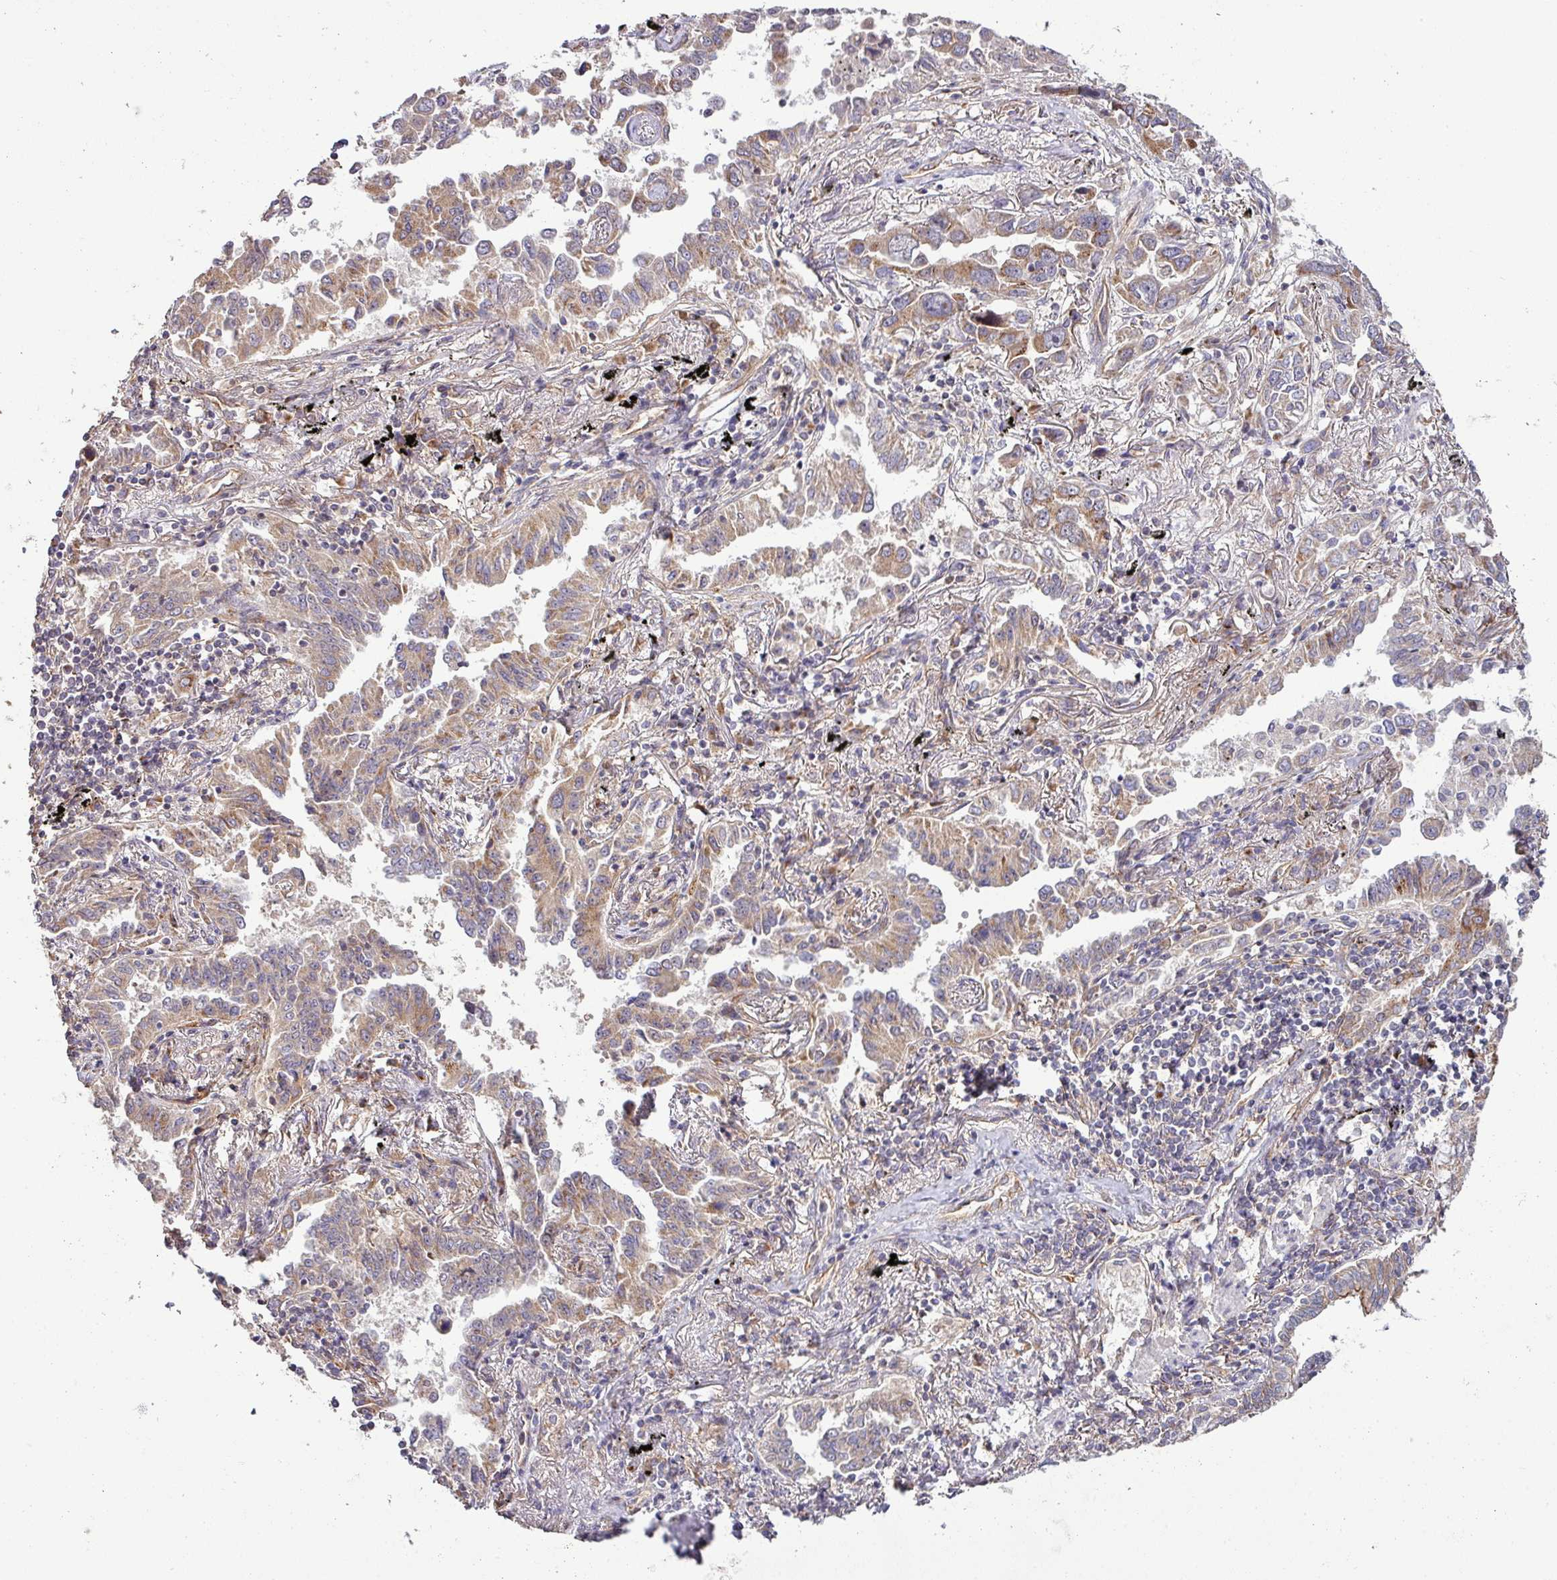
{"staining": {"intensity": "moderate", "quantity": ">75%", "location": "cytoplasmic/membranous"}, "tissue": "lung cancer", "cell_type": "Tumor cells", "image_type": "cancer", "snomed": [{"axis": "morphology", "description": "Adenocarcinoma, NOS"}, {"axis": "topography", "description": "Lung"}], "caption": "DAB immunohistochemical staining of lung cancer (adenocarcinoma) reveals moderate cytoplasmic/membranous protein positivity in approximately >75% of tumor cells.", "gene": "TIMMDC1", "patient": {"sex": "male", "age": 67}}